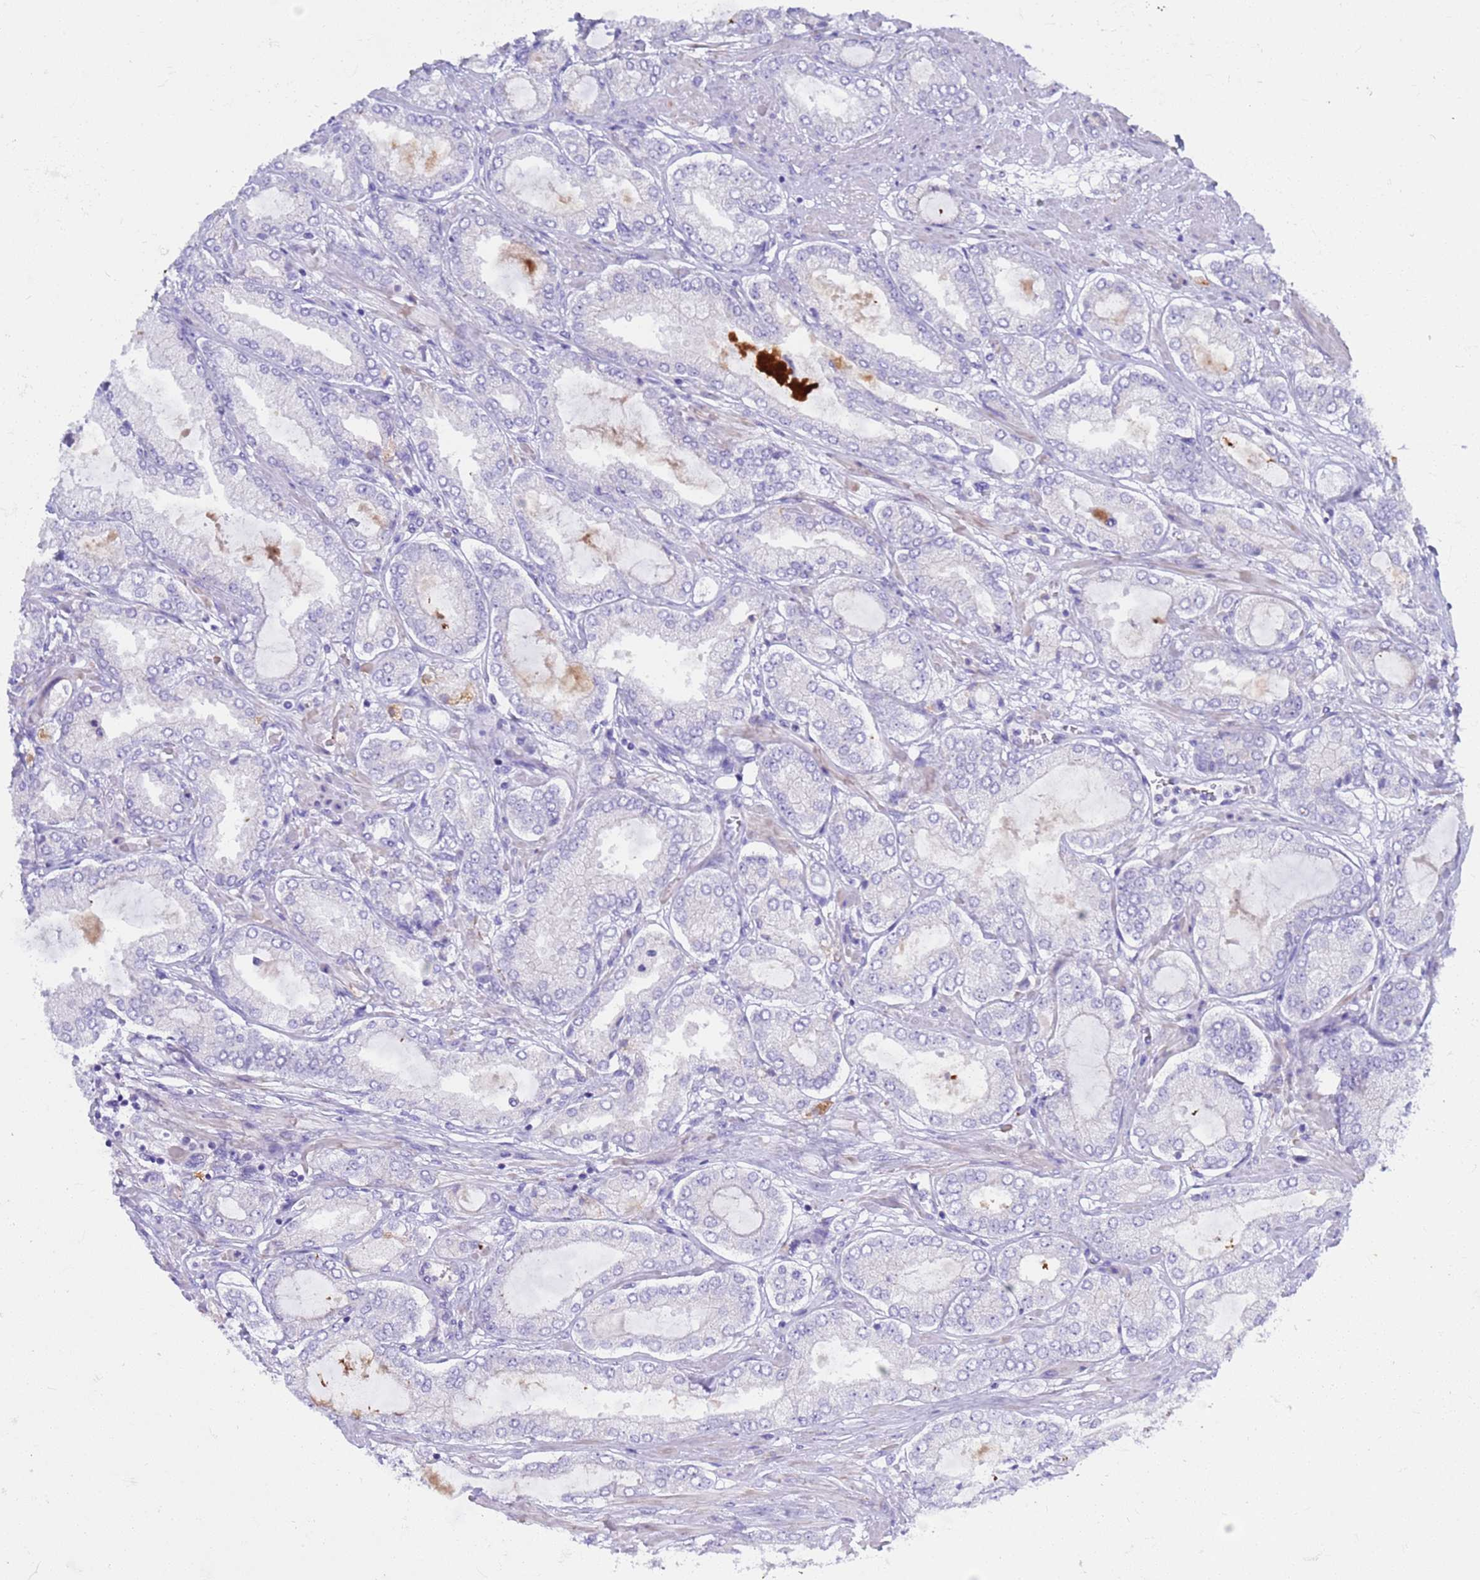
{"staining": {"intensity": "negative", "quantity": "none", "location": "none"}, "tissue": "prostate cancer", "cell_type": "Tumor cells", "image_type": "cancer", "snomed": [{"axis": "morphology", "description": "Adenocarcinoma, High grade"}, {"axis": "topography", "description": "Prostate"}], "caption": "The histopathology image shows no staining of tumor cells in prostate cancer.", "gene": "C4orf46", "patient": {"sex": "male", "age": 68}}